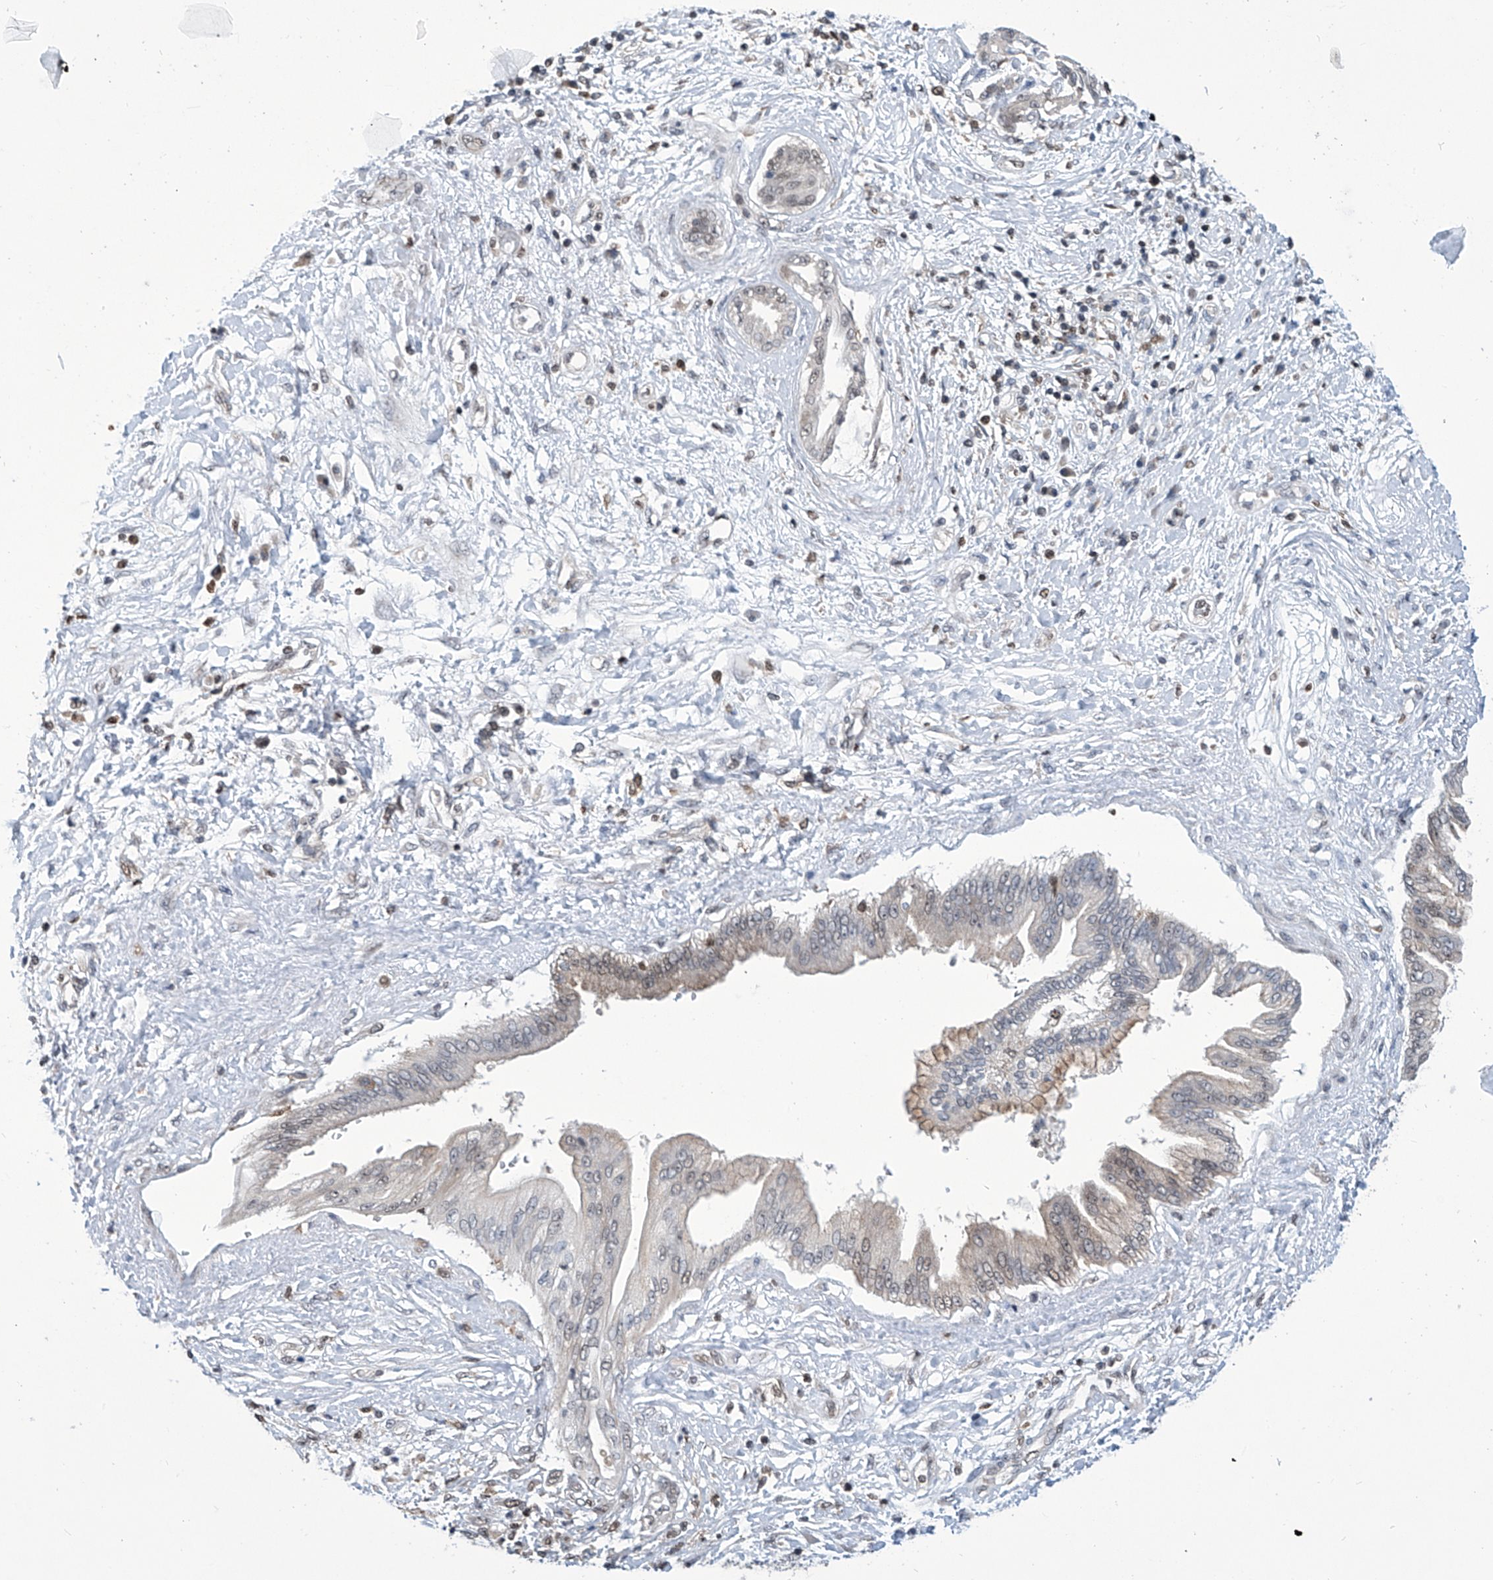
{"staining": {"intensity": "weak", "quantity": "<25%", "location": "nuclear"}, "tissue": "pancreatic cancer", "cell_type": "Tumor cells", "image_type": "cancer", "snomed": [{"axis": "morphology", "description": "Adenocarcinoma, NOS"}, {"axis": "topography", "description": "Pancreas"}], "caption": "Tumor cells are negative for brown protein staining in pancreatic cancer (adenocarcinoma).", "gene": "SREBF2", "patient": {"sex": "female", "age": 56}}